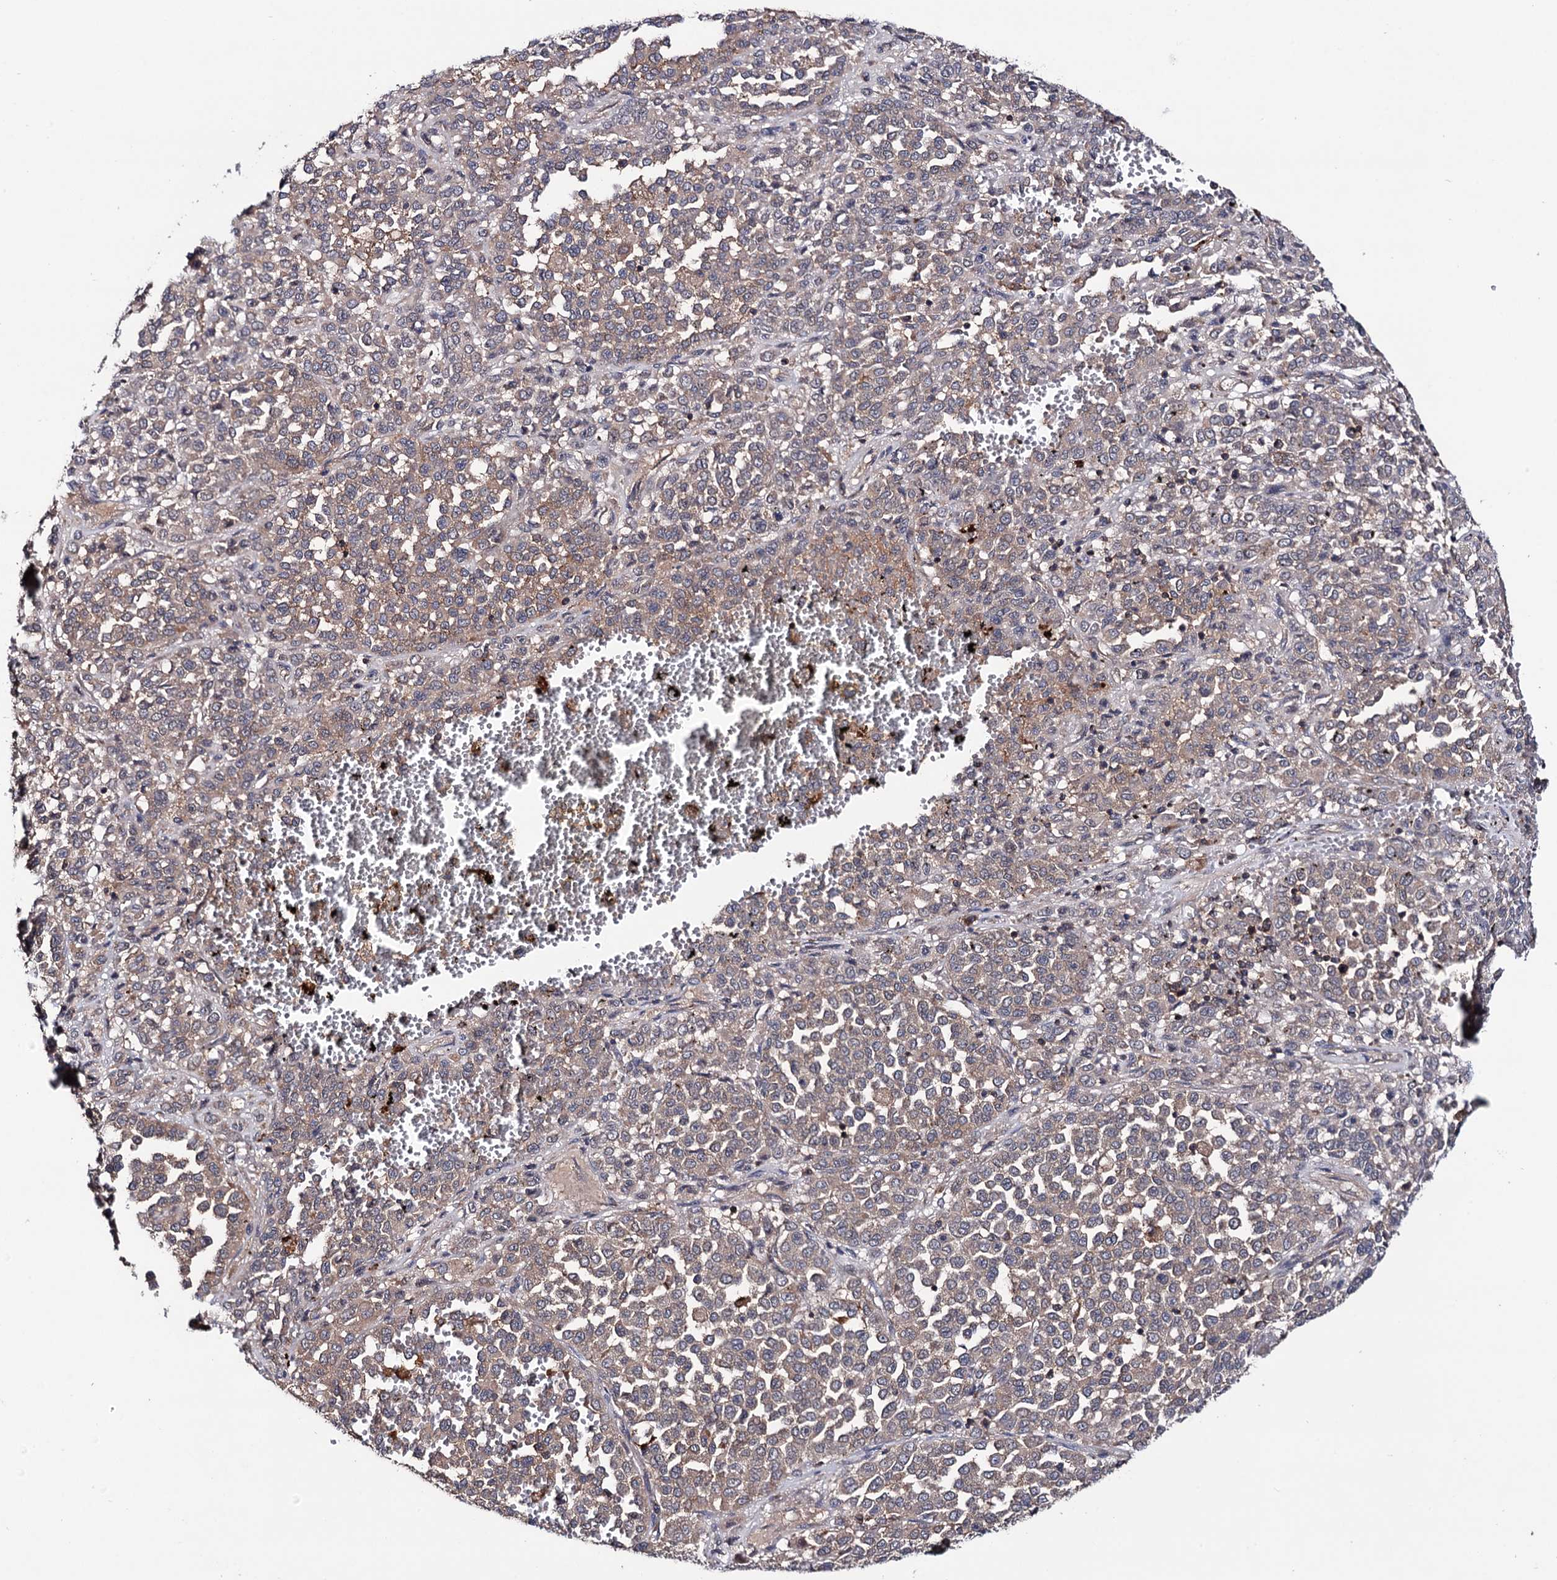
{"staining": {"intensity": "weak", "quantity": ">75%", "location": "cytoplasmic/membranous"}, "tissue": "melanoma", "cell_type": "Tumor cells", "image_type": "cancer", "snomed": [{"axis": "morphology", "description": "Malignant melanoma, Metastatic site"}, {"axis": "topography", "description": "Pancreas"}], "caption": "Malignant melanoma (metastatic site) stained with a protein marker demonstrates weak staining in tumor cells.", "gene": "MICAL2", "patient": {"sex": "female", "age": 30}}